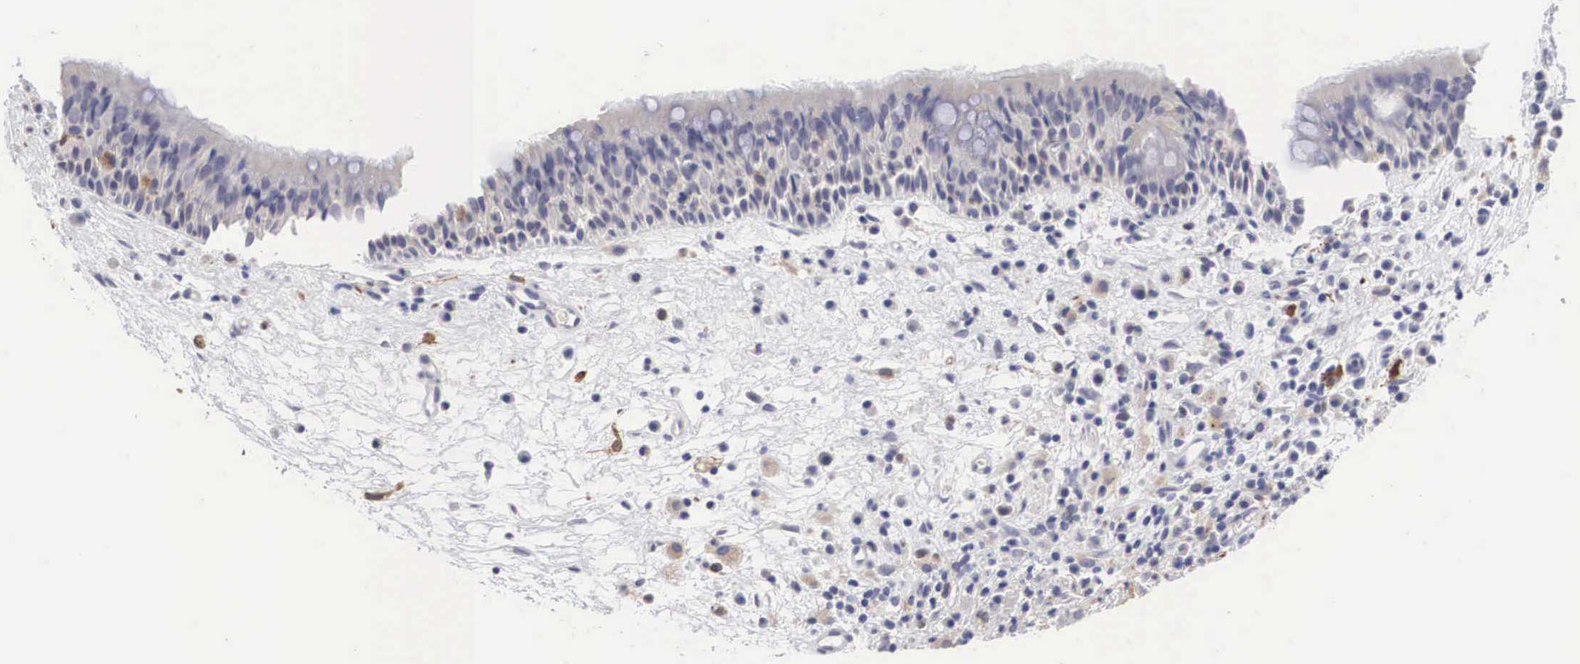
{"staining": {"intensity": "weak", "quantity": "25%-75%", "location": "cytoplasmic/membranous"}, "tissue": "nasopharynx", "cell_type": "Respiratory epithelial cells", "image_type": "normal", "snomed": [{"axis": "morphology", "description": "Normal tissue, NOS"}, {"axis": "topography", "description": "Nasopharynx"}], "caption": "IHC of benign human nasopharynx exhibits low levels of weak cytoplasmic/membranous staining in approximately 25%-75% of respiratory epithelial cells.", "gene": "HMOX1", "patient": {"sex": "male", "age": 63}}